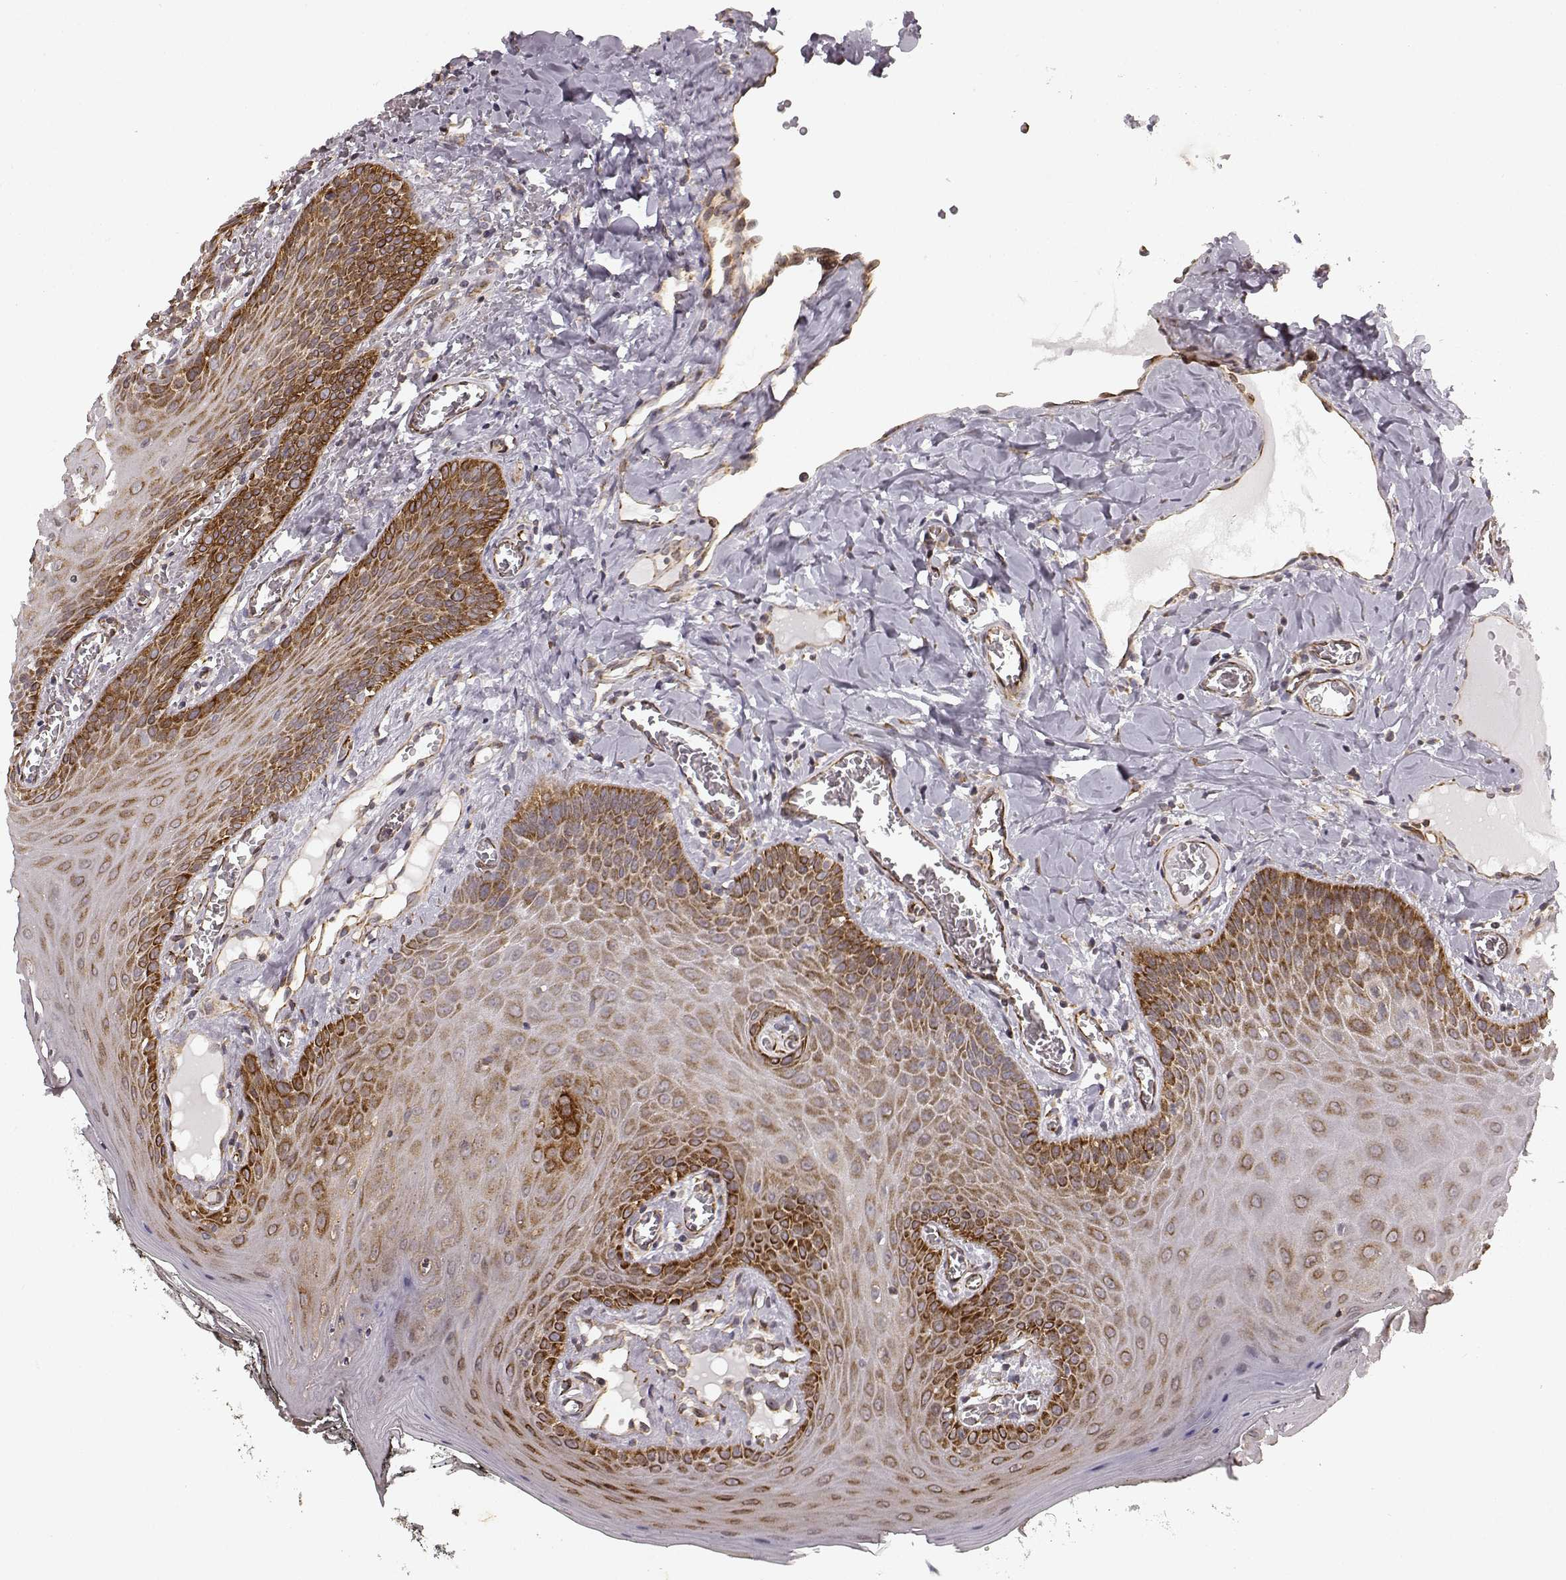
{"staining": {"intensity": "strong", "quantity": "<25%", "location": "cytoplasmic/membranous"}, "tissue": "oral mucosa", "cell_type": "Squamous epithelial cells", "image_type": "normal", "snomed": [{"axis": "morphology", "description": "Normal tissue, NOS"}, {"axis": "topography", "description": "Oral tissue"}], "caption": "The immunohistochemical stain highlights strong cytoplasmic/membranous positivity in squamous epithelial cells of benign oral mucosa. The protein of interest is stained brown, and the nuclei are stained in blue (DAB (3,3'-diaminobenzidine) IHC with brightfield microscopy, high magnification).", "gene": "TMEM14A", "patient": {"sex": "male", "age": 9}}